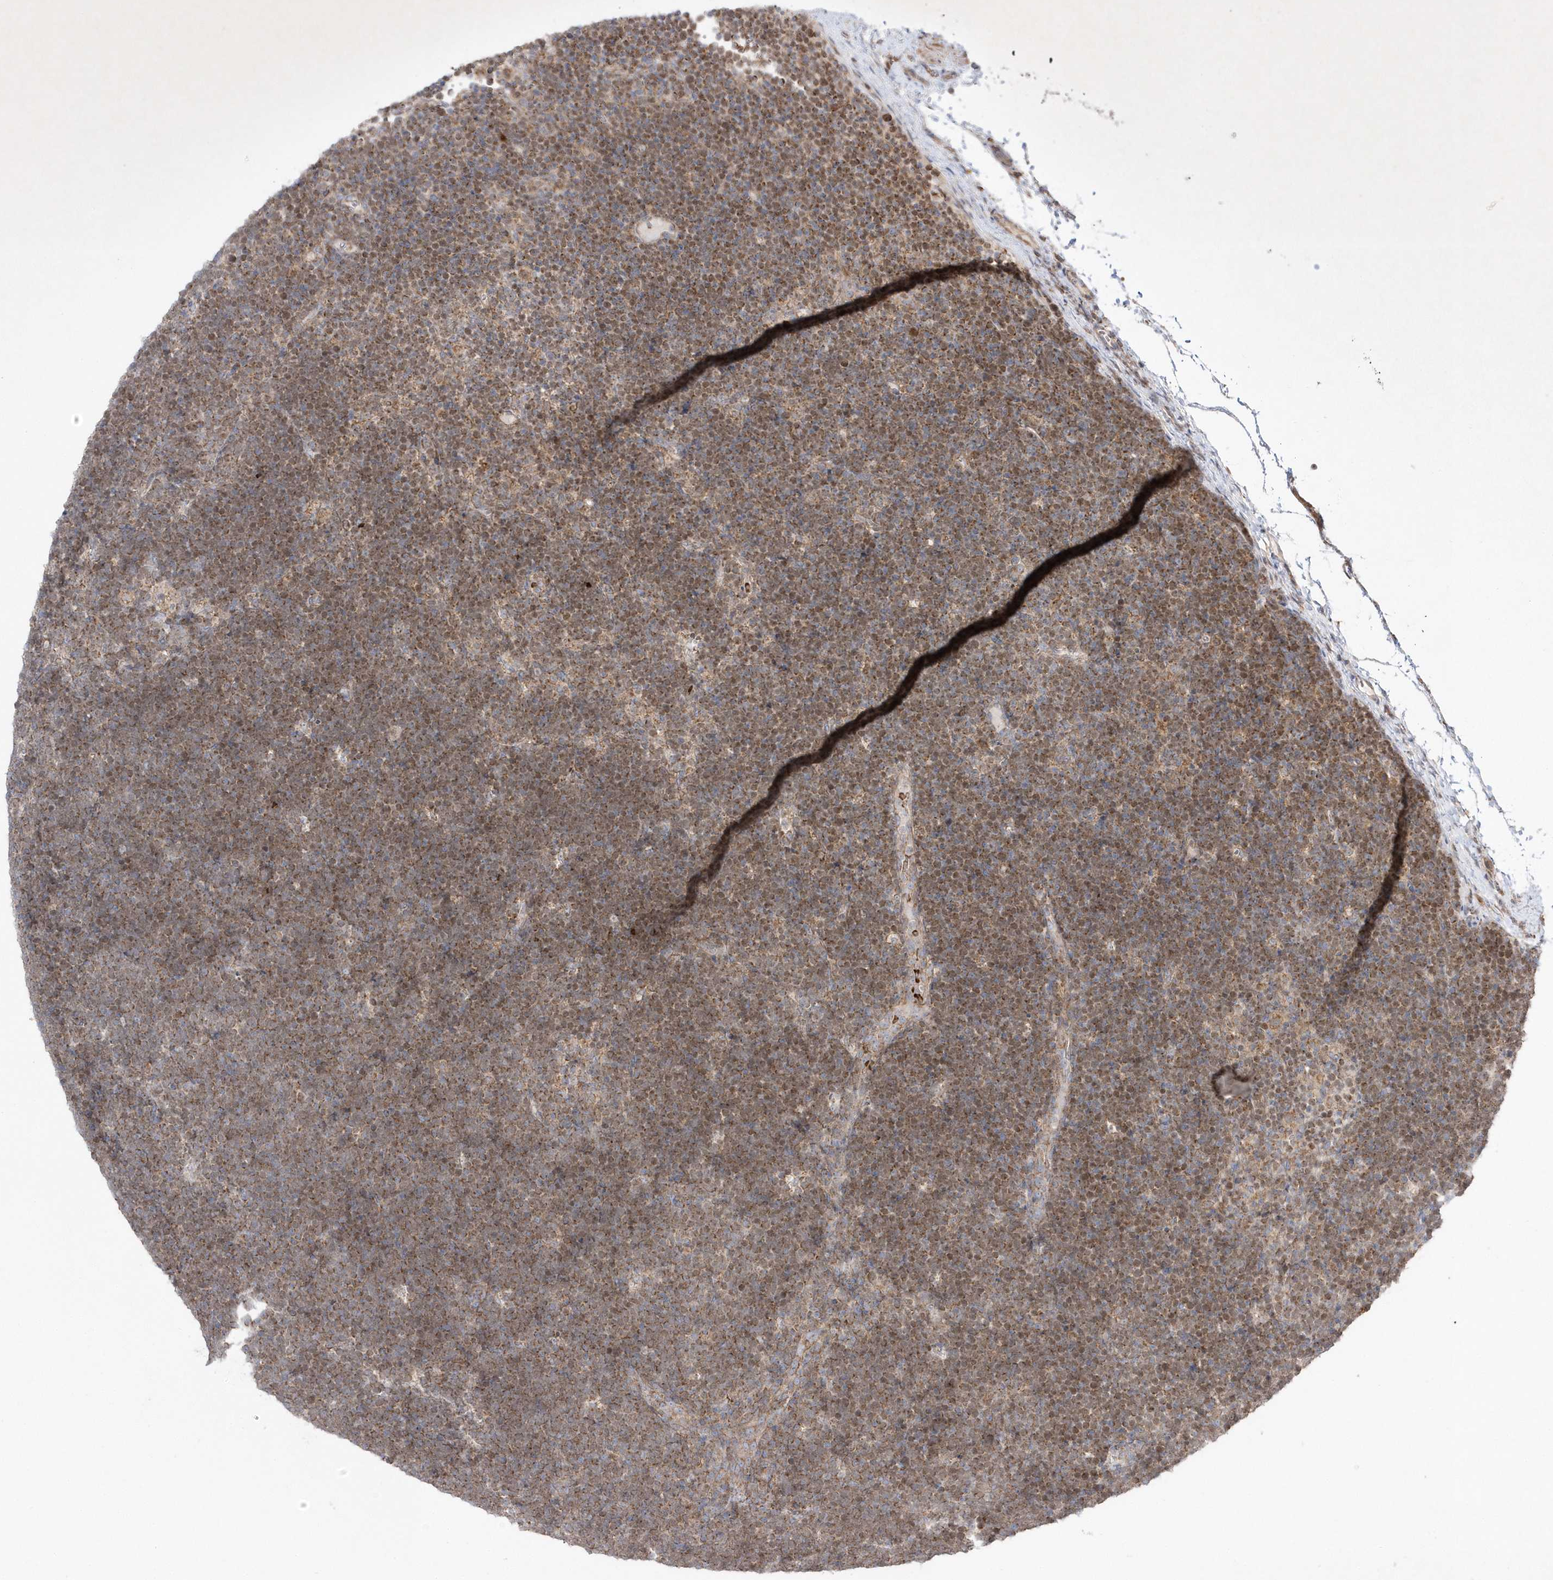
{"staining": {"intensity": "moderate", "quantity": "25%-75%", "location": "cytoplasmic/membranous,nuclear"}, "tissue": "lymphoma", "cell_type": "Tumor cells", "image_type": "cancer", "snomed": [{"axis": "morphology", "description": "Malignant lymphoma, non-Hodgkin's type, High grade"}, {"axis": "topography", "description": "Lymph node"}], "caption": "Protein expression analysis of human malignant lymphoma, non-Hodgkin's type (high-grade) reveals moderate cytoplasmic/membranous and nuclear staining in approximately 25%-75% of tumor cells.", "gene": "OPA1", "patient": {"sex": "male", "age": 13}}